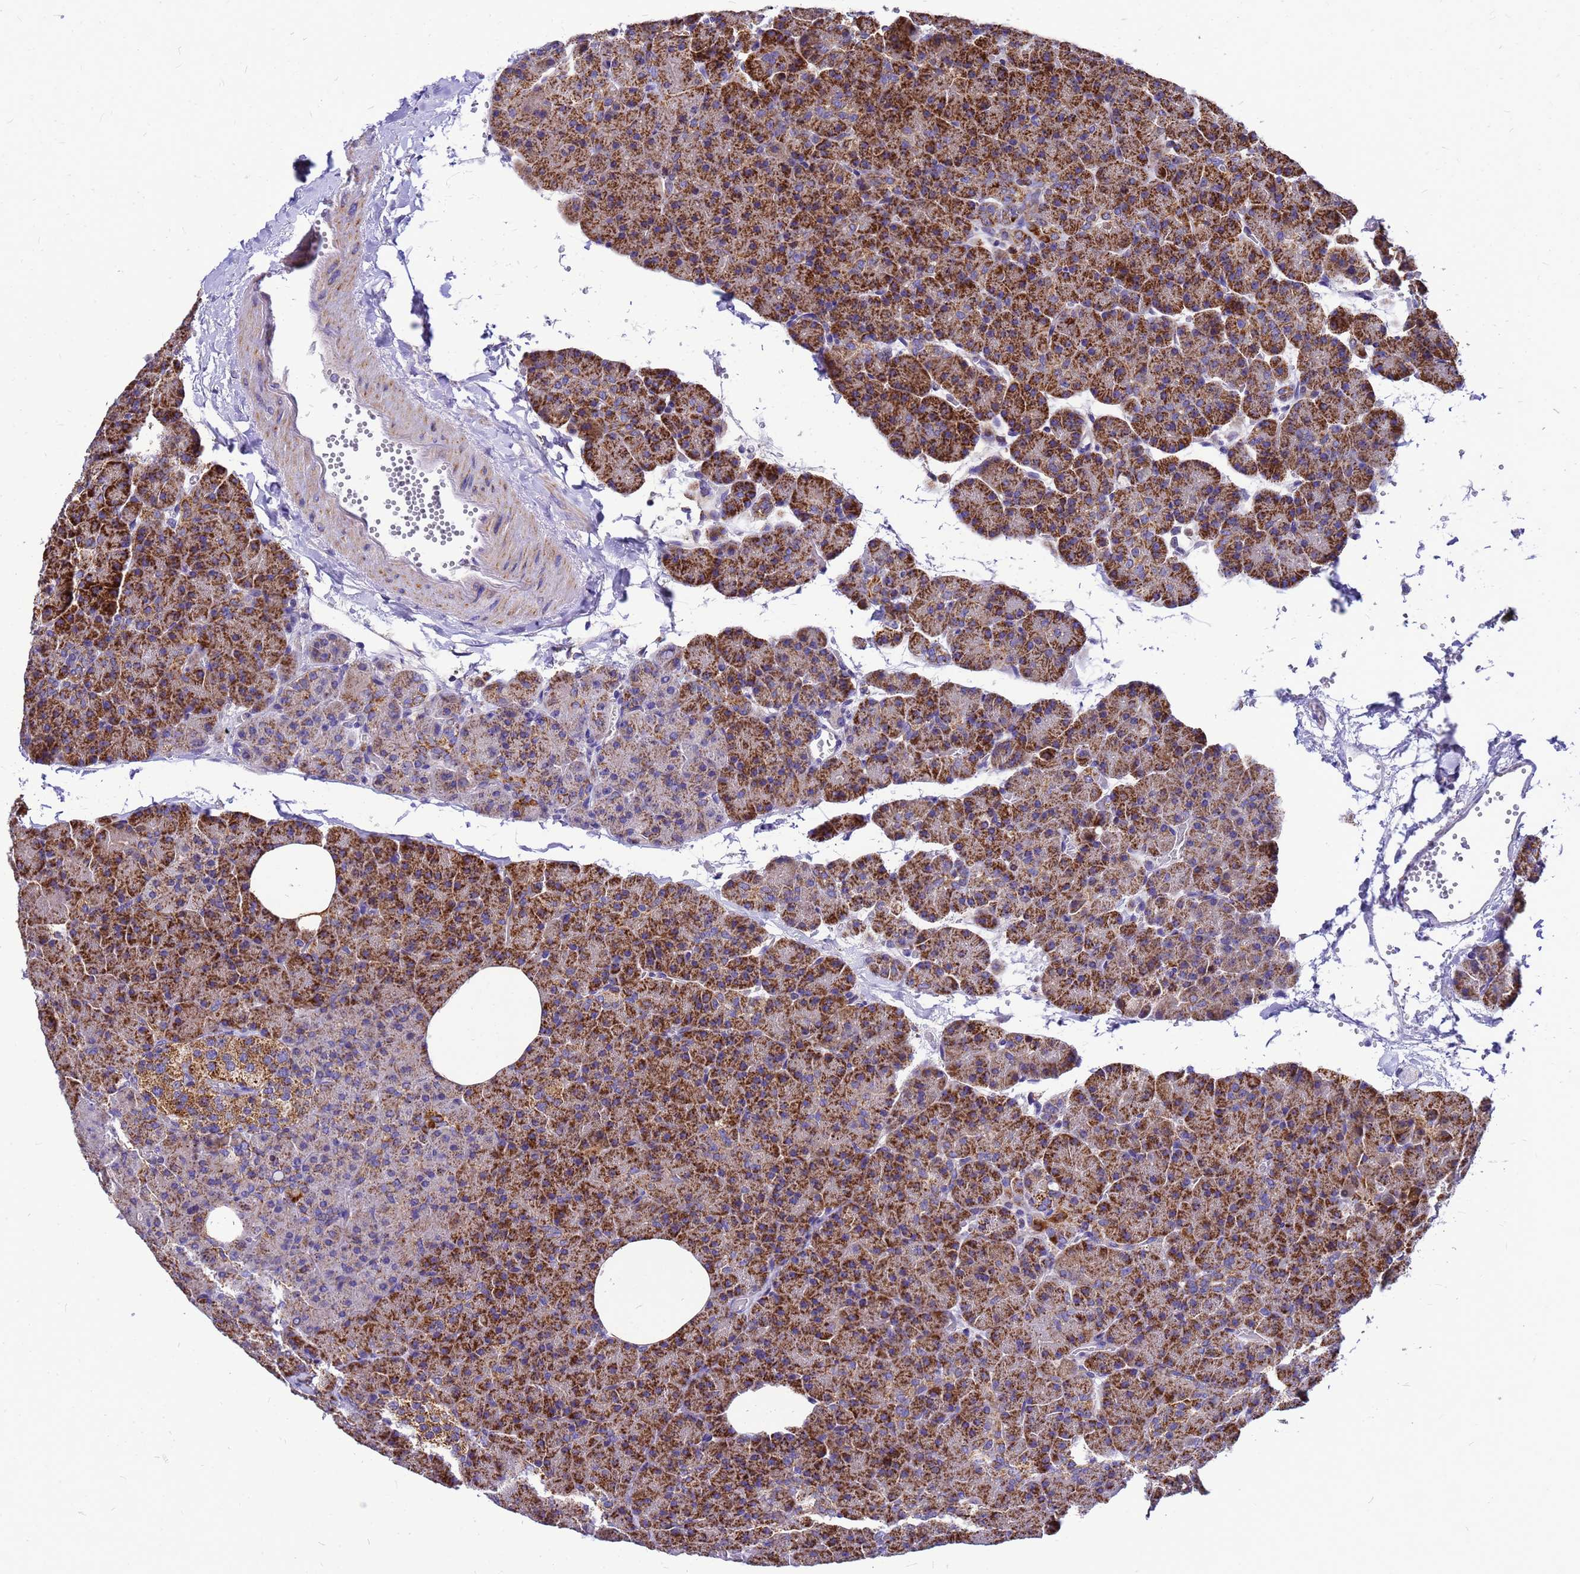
{"staining": {"intensity": "strong", "quantity": ">75%", "location": "cytoplasmic/membranous"}, "tissue": "pancreas", "cell_type": "Exocrine glandular cells", "image_type": "normal", "snomed": [{"axis": "morphology", "description": "Normal tissue, NOS"}, {"axis": "morphology", "description": "Carcinoid, malignant, NOS"}, {"axis": "topography", "description": "Pancreas"}], "caption": "Immunohistochemical staining of normal human pancreas exhibits strong cytoplasmic/membranous protein positivity in about >75% of exocrine glandular cells. Ihc stains the protein of interest in brown and the nuclei are stained blue.", "gene": "CMC4", "patient": {"sex": "female", "age": 35}}